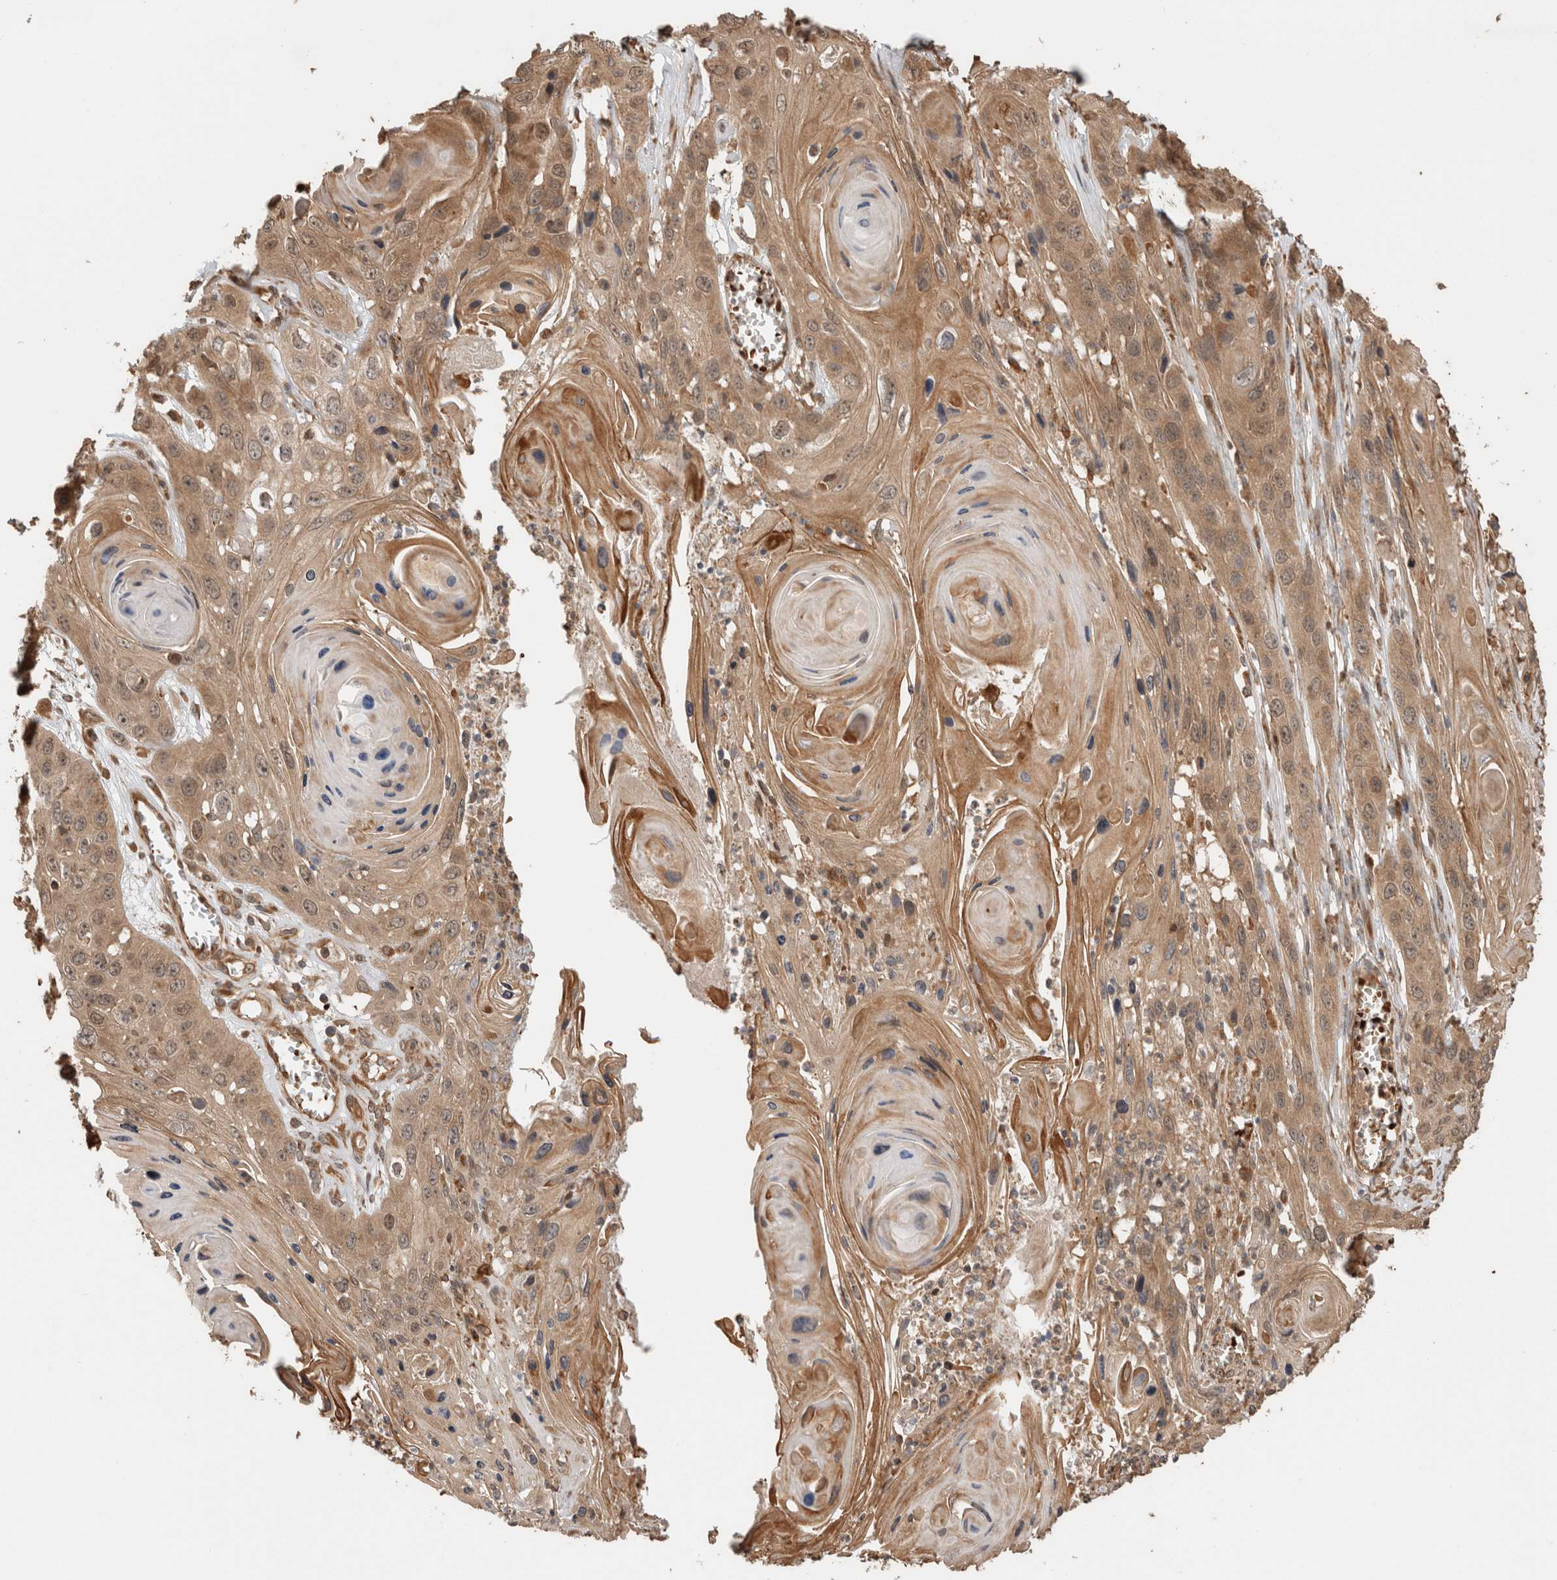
{"staining": {"intensity": "moderate", "quantity": ">75%", "location": "cytoplasmic/membranous"}, "tissue": "skin cancer", "cell_type": "Tumor cells", "image_type": "cancer", "snomed": [{"axis": "morphology", "description": "Squamous cell carcinoma, NOS"}, {"axis": "topography", "description": "Skin"}], "caption": "Approximately >75% of tumor cells in human skin squamous cell carcinoma show moderate cytoplasmic/membranous protein staining as visualized by brown immunohistochemical staining.", "gene": "OTUD6B", "patient": {"sex": "male", "age": 55}}